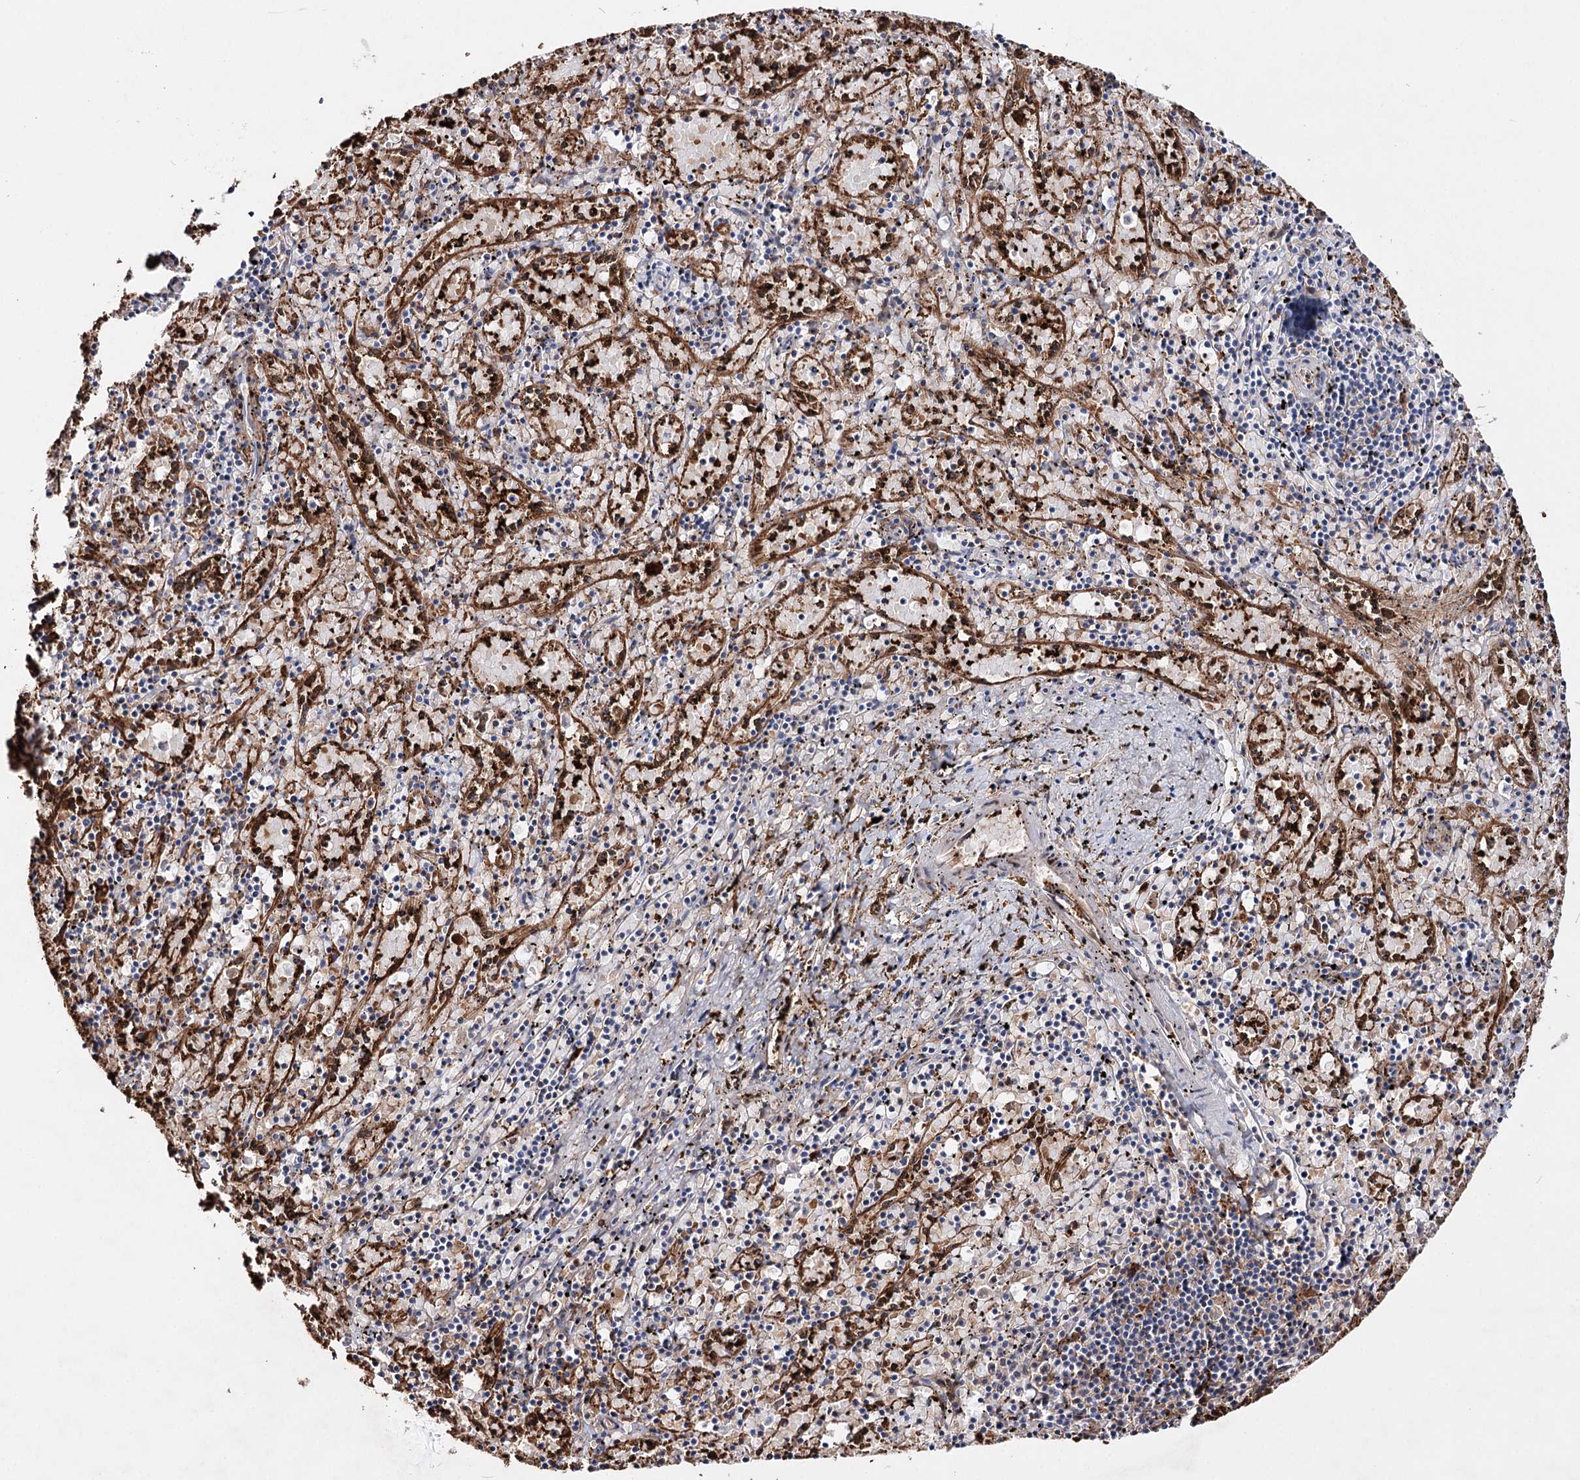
{"staining": {"intensity": "negative", "quantity": "none", "location": "none"}, "tissue": "spleen", "cell_type": "Cells in red pulp", "image_type": "normal", "snomed": [{"axis": "morphology", "description": "Normal tissue, NOS"}, {"axis": "topography", "description": "Spleen"}], "caption": "Human spleen stained for a protein using IHC demonstrates no positivity in cells in red pulp.", "gene": "CFAP46", "patient": {"sex": "male", "age": 11}}